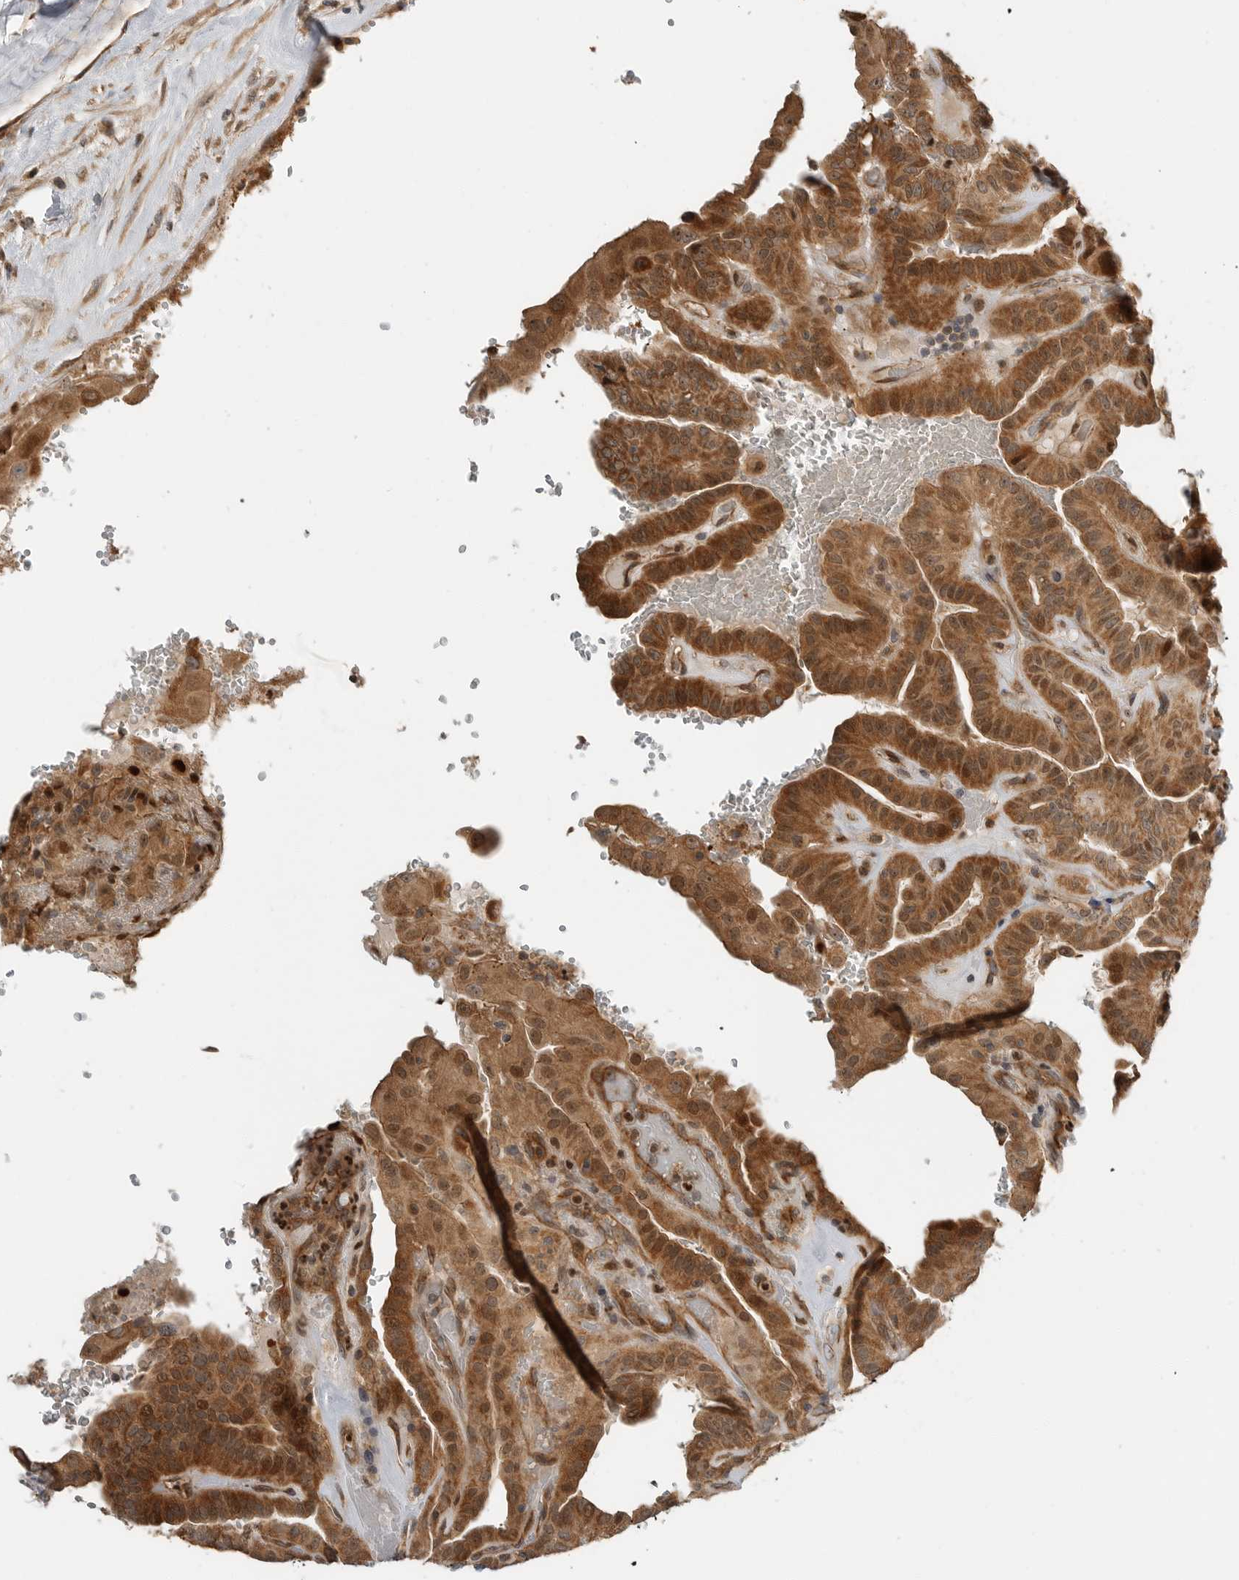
{"staining": {"intensity": "strong", "quantity": ">75%", "location": "cytoplasmic/membranous,nuclear"}, "tissue": "thyroid cancer", "cell_type": "Tumor cells", "image_type": "cancer", "snomed": [{"axis": "morphology", "description": "Papillary adenocarcinoma, NOS"}, {"axis": "topography", "description": "Thyroid gland"}], "caption": "Immunohistochemical staining of papillary adenocarcinoma (thyroid) reveals strong cytoplasmic/membranous and nuclear protein positivity in about >75% of tumor cells.", "gene": "STRAP", "patient": {"sex": "male", "age": 77}}